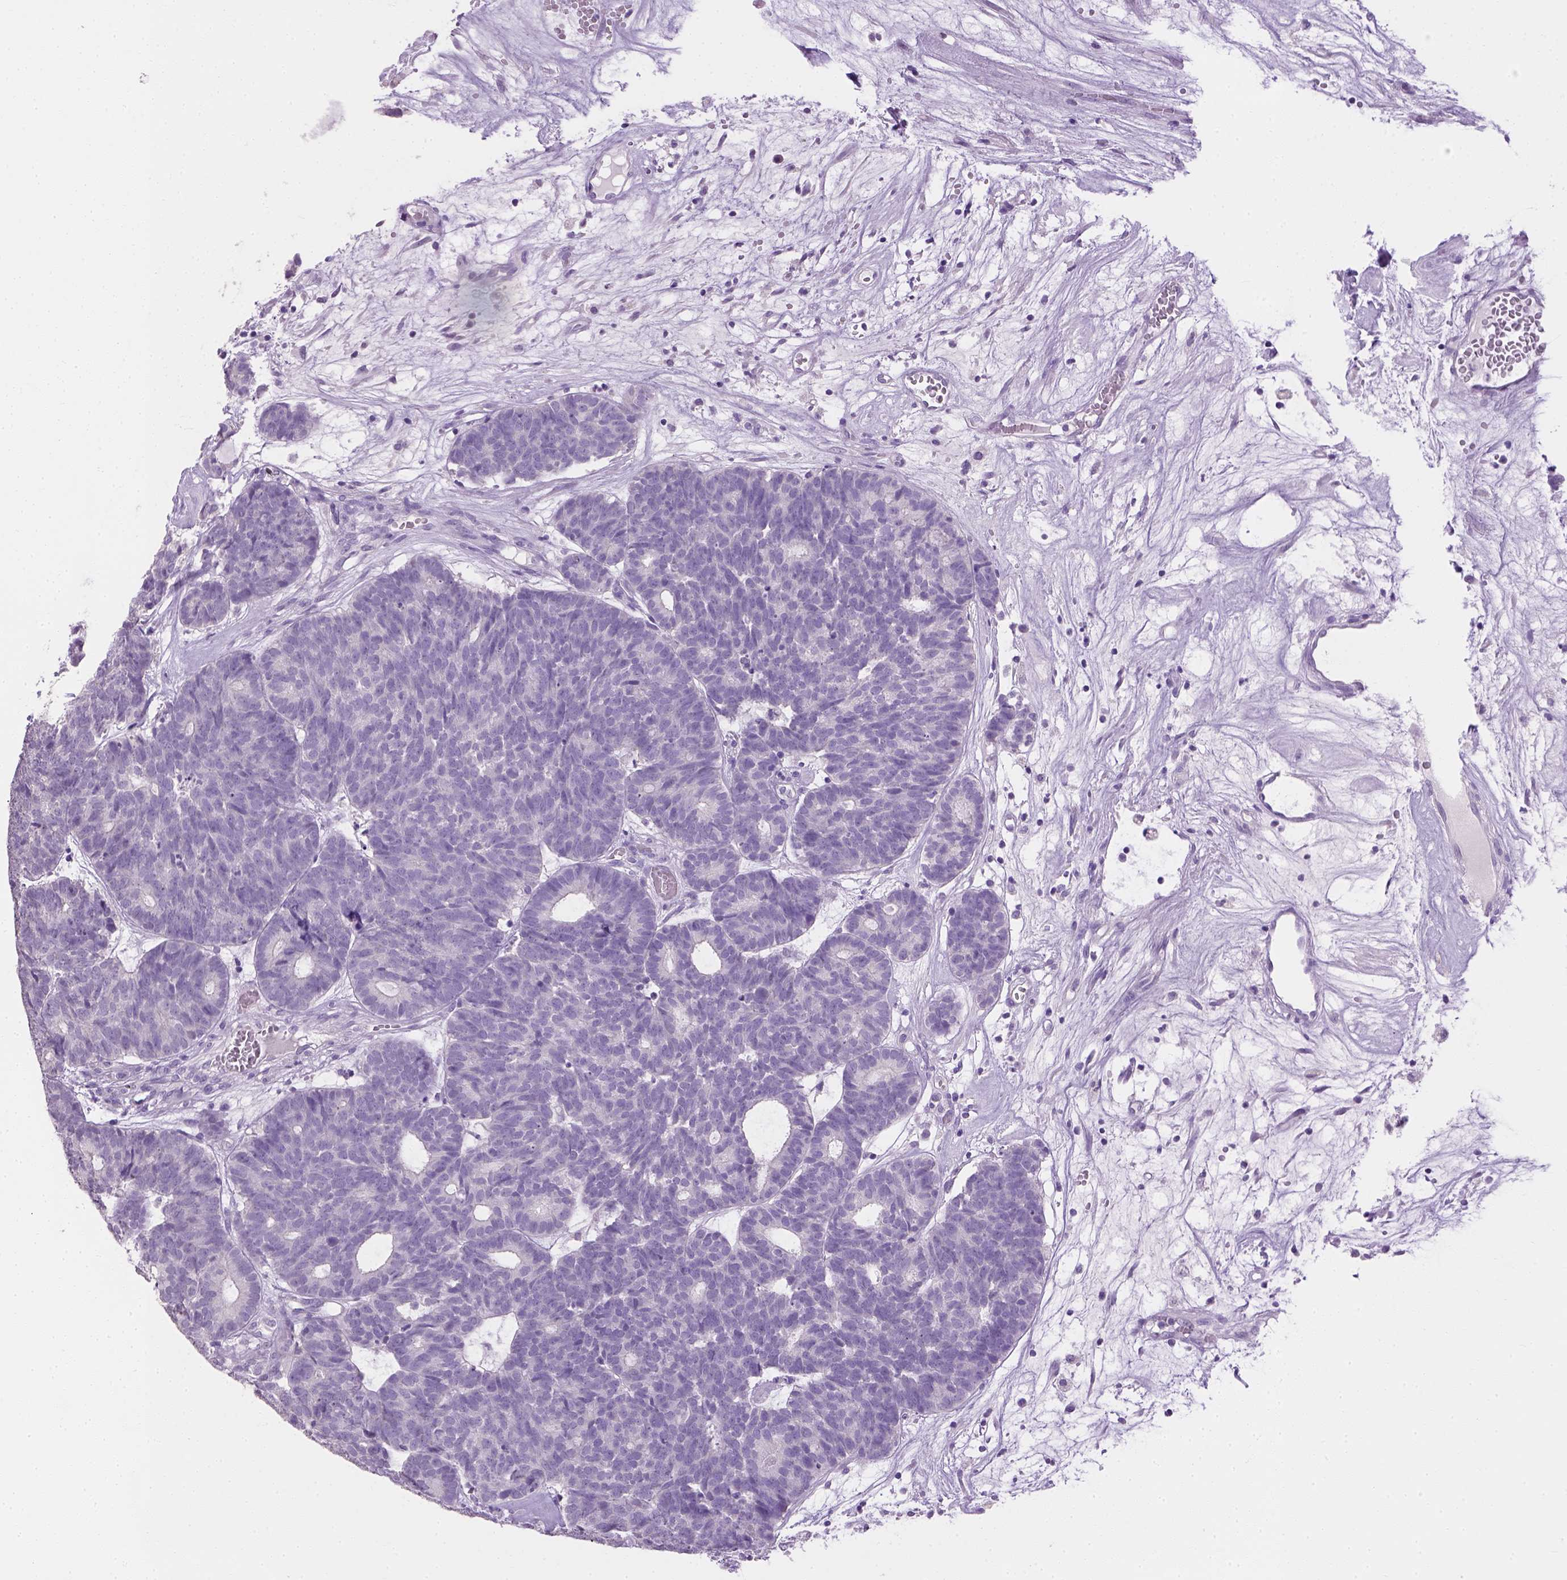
{"staining": {"intensity": "negative", "quantity": "none", "location": "none"}, "tissue": "head and neck cancer", "cell_type": "Tumor cells", "image_type": "cancer", "snomed": [{"axis": "morphology", "description": "Adenocarcinoma, NOS"}, {"axis": "topography", "description": "Head-Neck"}], "caption": "Immunohistochemistry of human head and neck cancer displays no positivity in tumor cells.", "gene": "CYP24A1", "patient": {"sex": "female", "age": 81}}